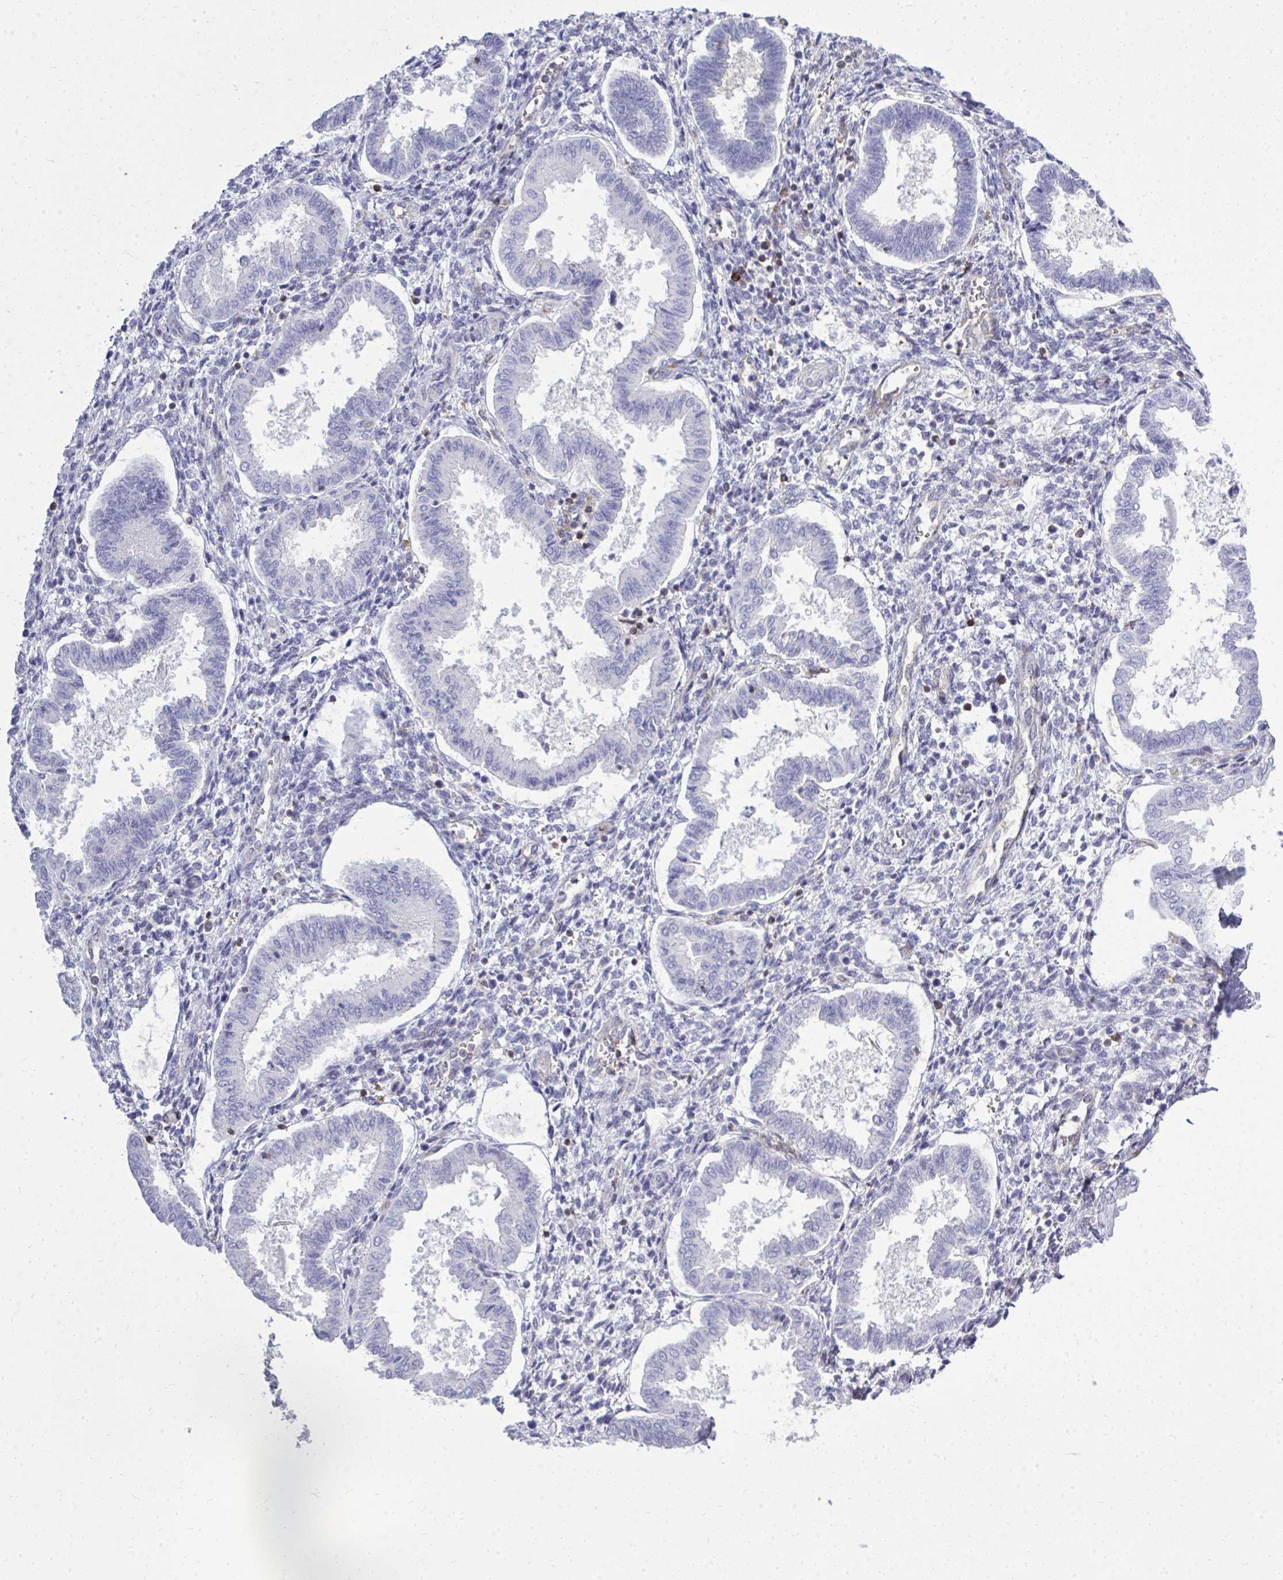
{"staining": {"intensity": "negative", "quantity": "none", "location": "none"}, "tissue": "endometrium", "cell_type": "Cells in endometrial stroma", "image_type": "normal", "snomed": [{"axis": "morphology", "description": "Normal tissue, NOS"}, {"axis": "topography", "description": "Endometrium"}], "caption": "Cells in endometrial stroma are negative for protein expression in unremarkable human endometrium. (Brightfield microscopy of DAB (3,3'-diaminobenzidine) IHC at high magnification).", "gene": "FOXN3", "patient": {"sex": "female", "age": 24}}